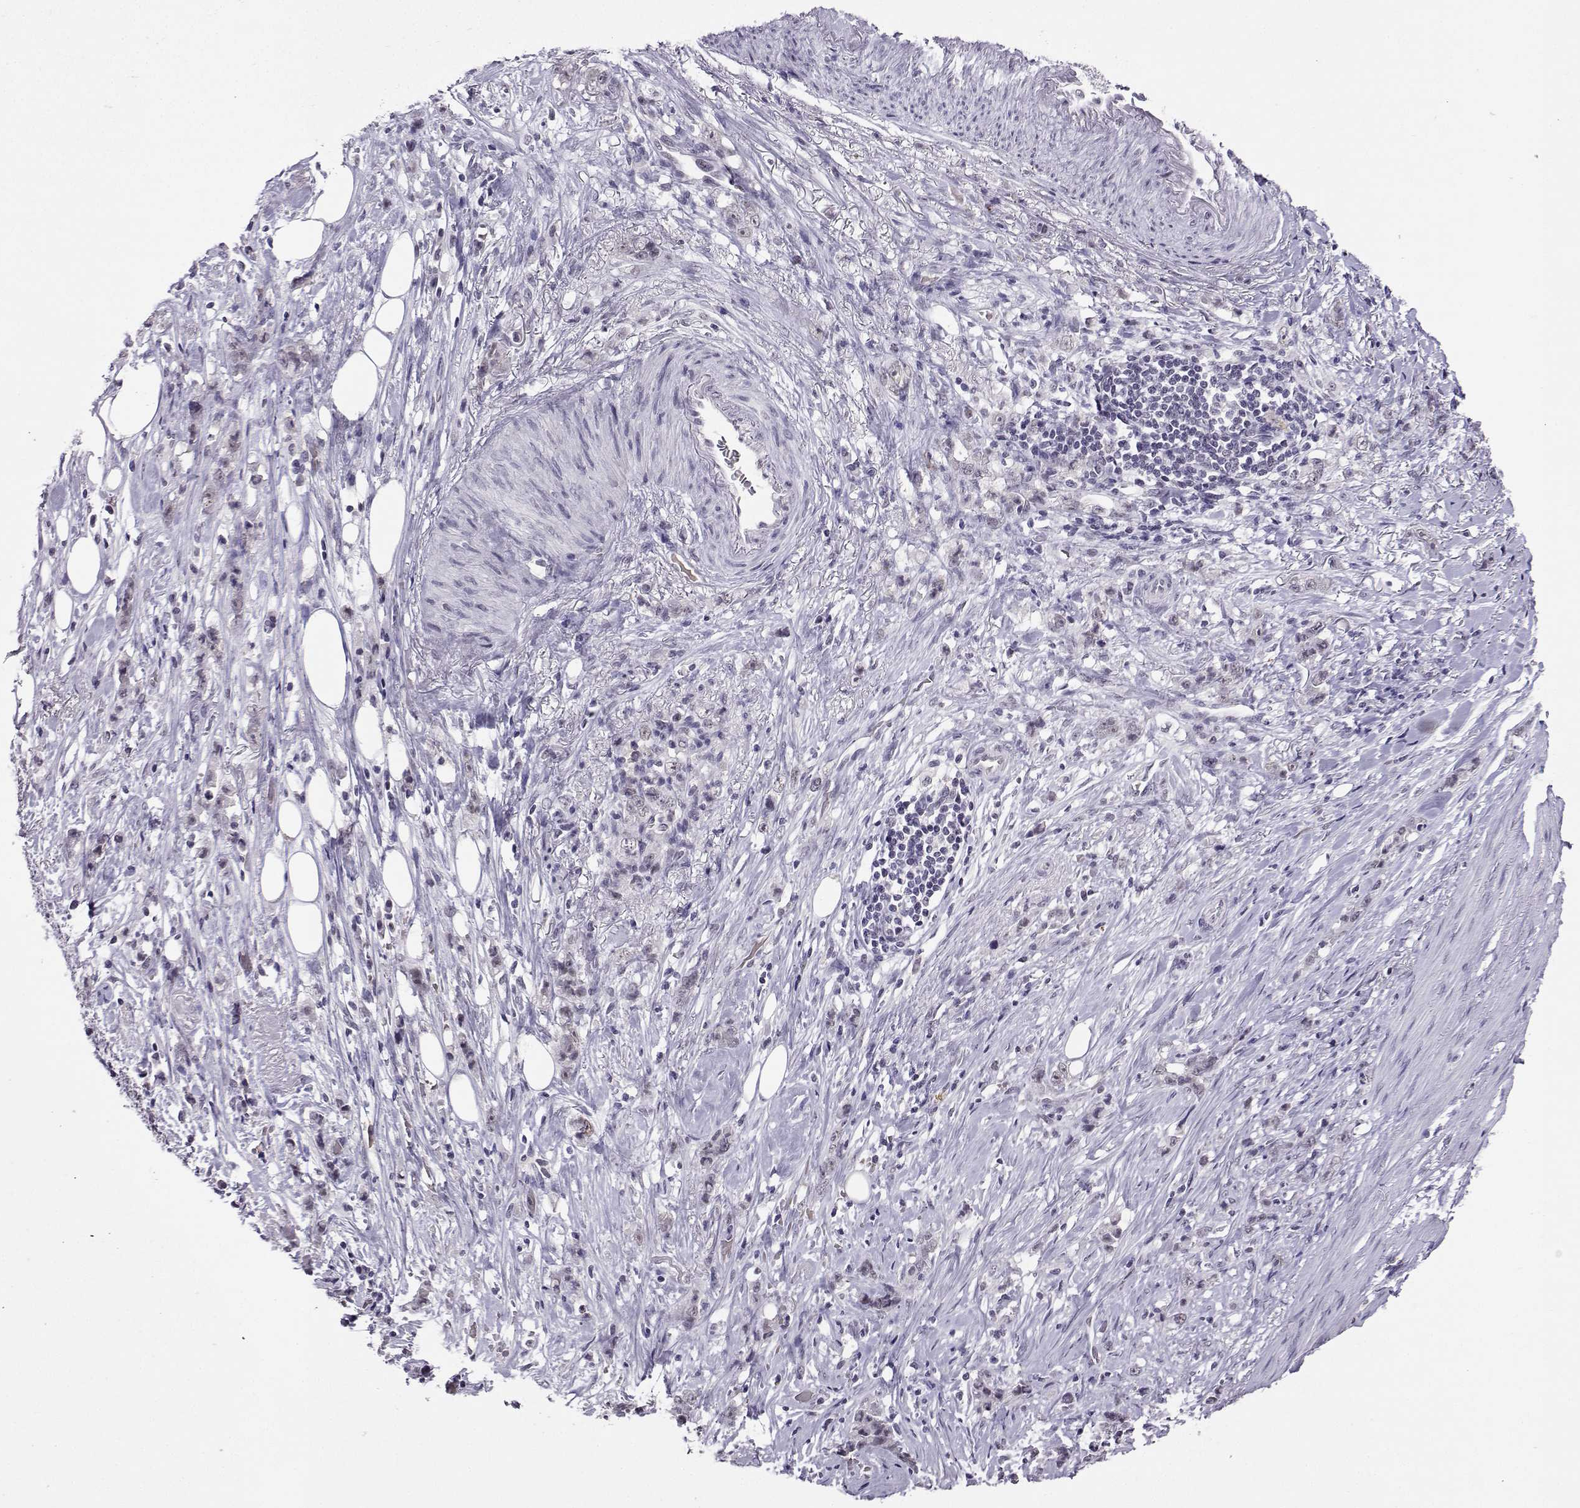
{"staining": {"intensity": "negative", "quantity": "none", "location": "none"}, "tissue": "stomach cancer", "cell_type": "Tumor cells", "image_type": "cancer", "snomed": [{"axis": "morphology", "description": "Adenocarcinoma, NOS"}, {"axis": "topography", "description": "Stomach, lower"}], "caption": "IHC image of human stomach adenocarcinoma stained for a protein (brown), which exhibits no expression in tumor cells.", "gene": "LRFN2", "patient": {"sex": "male", "age": 88}}